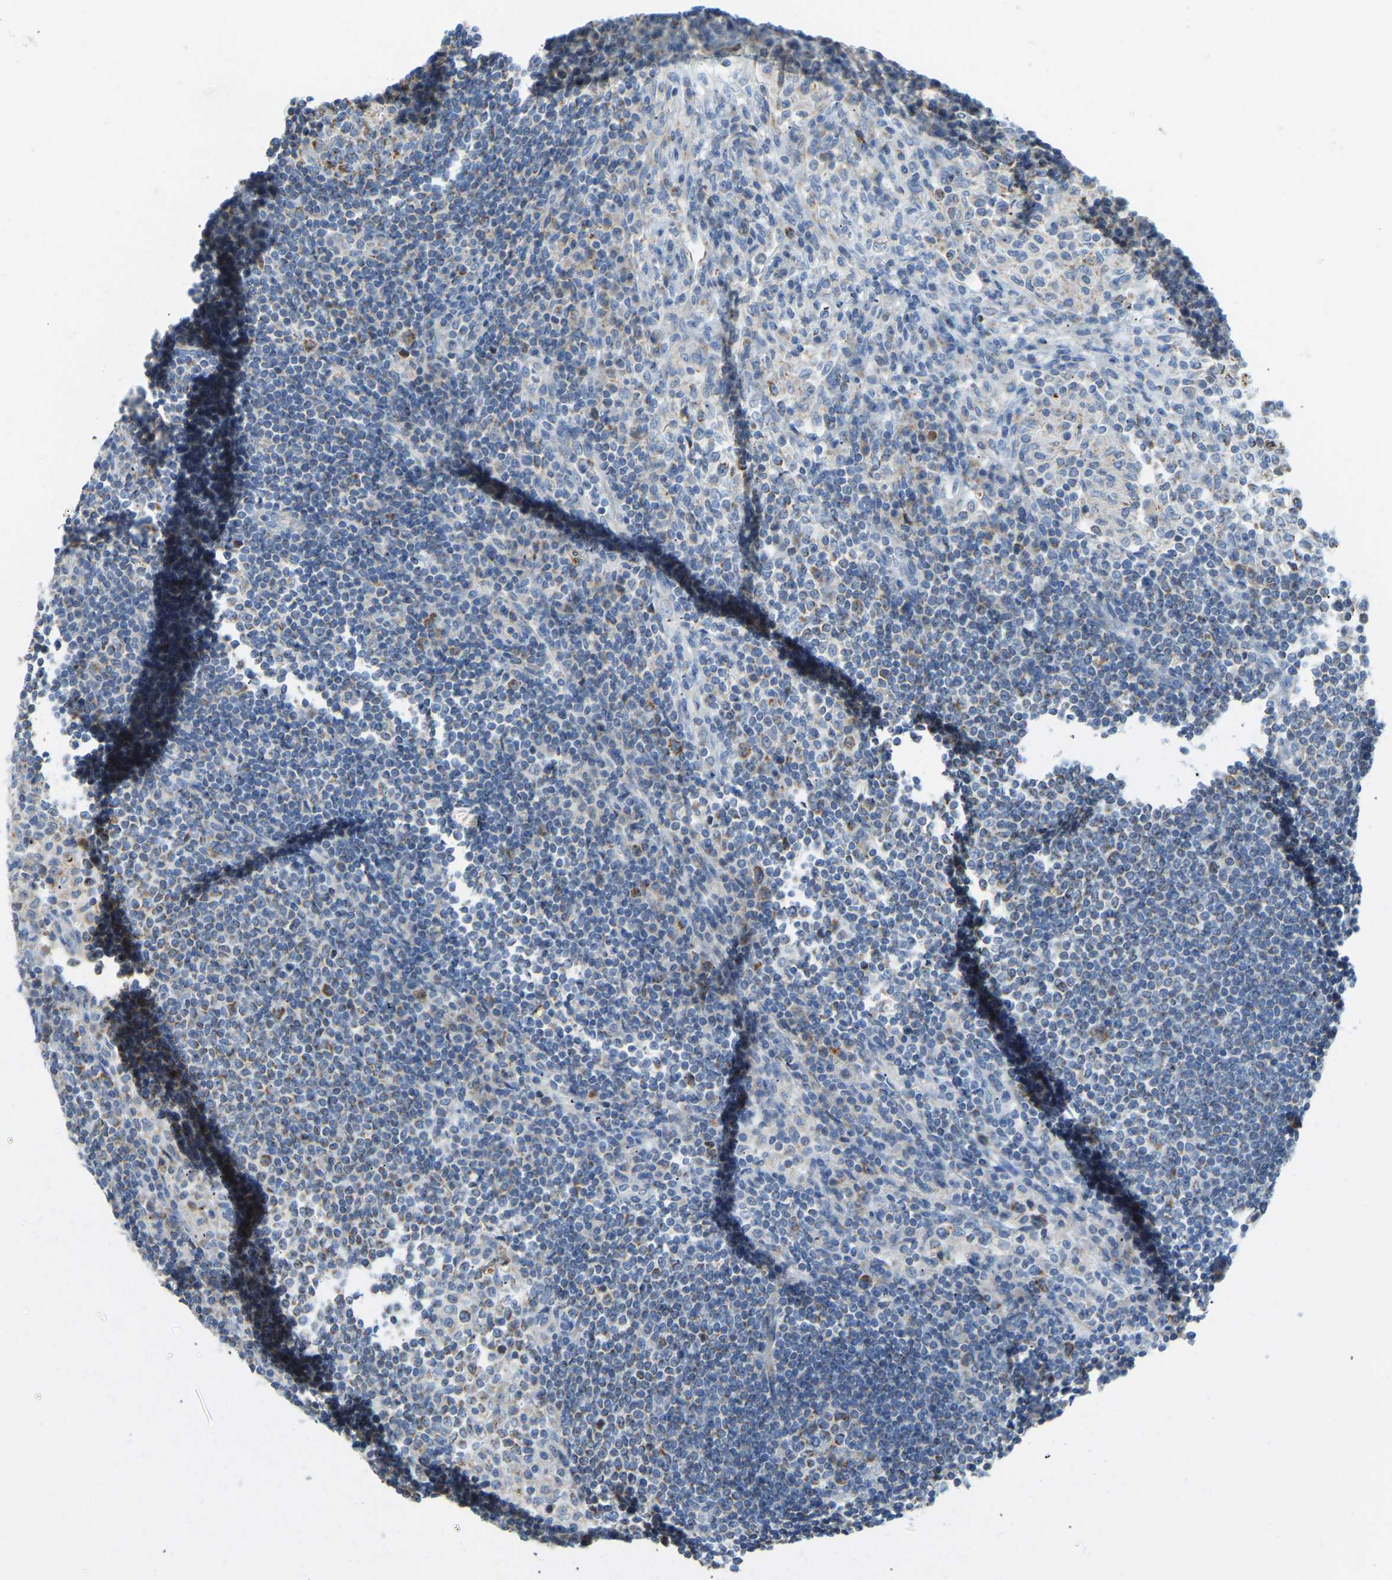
{"staining": {"intensity": "moderate", "quantity": "<25%", "location": "cytoplasmic/membranous"}, "tissue": "lymph node", "cell_type": "Germinal center cells", "image_type": "normal", "snomed": [{"axis": "morphology", "description": "Normal tissue, NOS"}, {"axis": "topography", "description": "Lymph node"}], "caption": "Brown immunohistochemical staining in benign lymph node reveals moderate cytoplasmic/membranous positivity in approximately <25% of germinal center cells.", "gene": "GDA", "patient": {"sex": "female", "age": 53}}